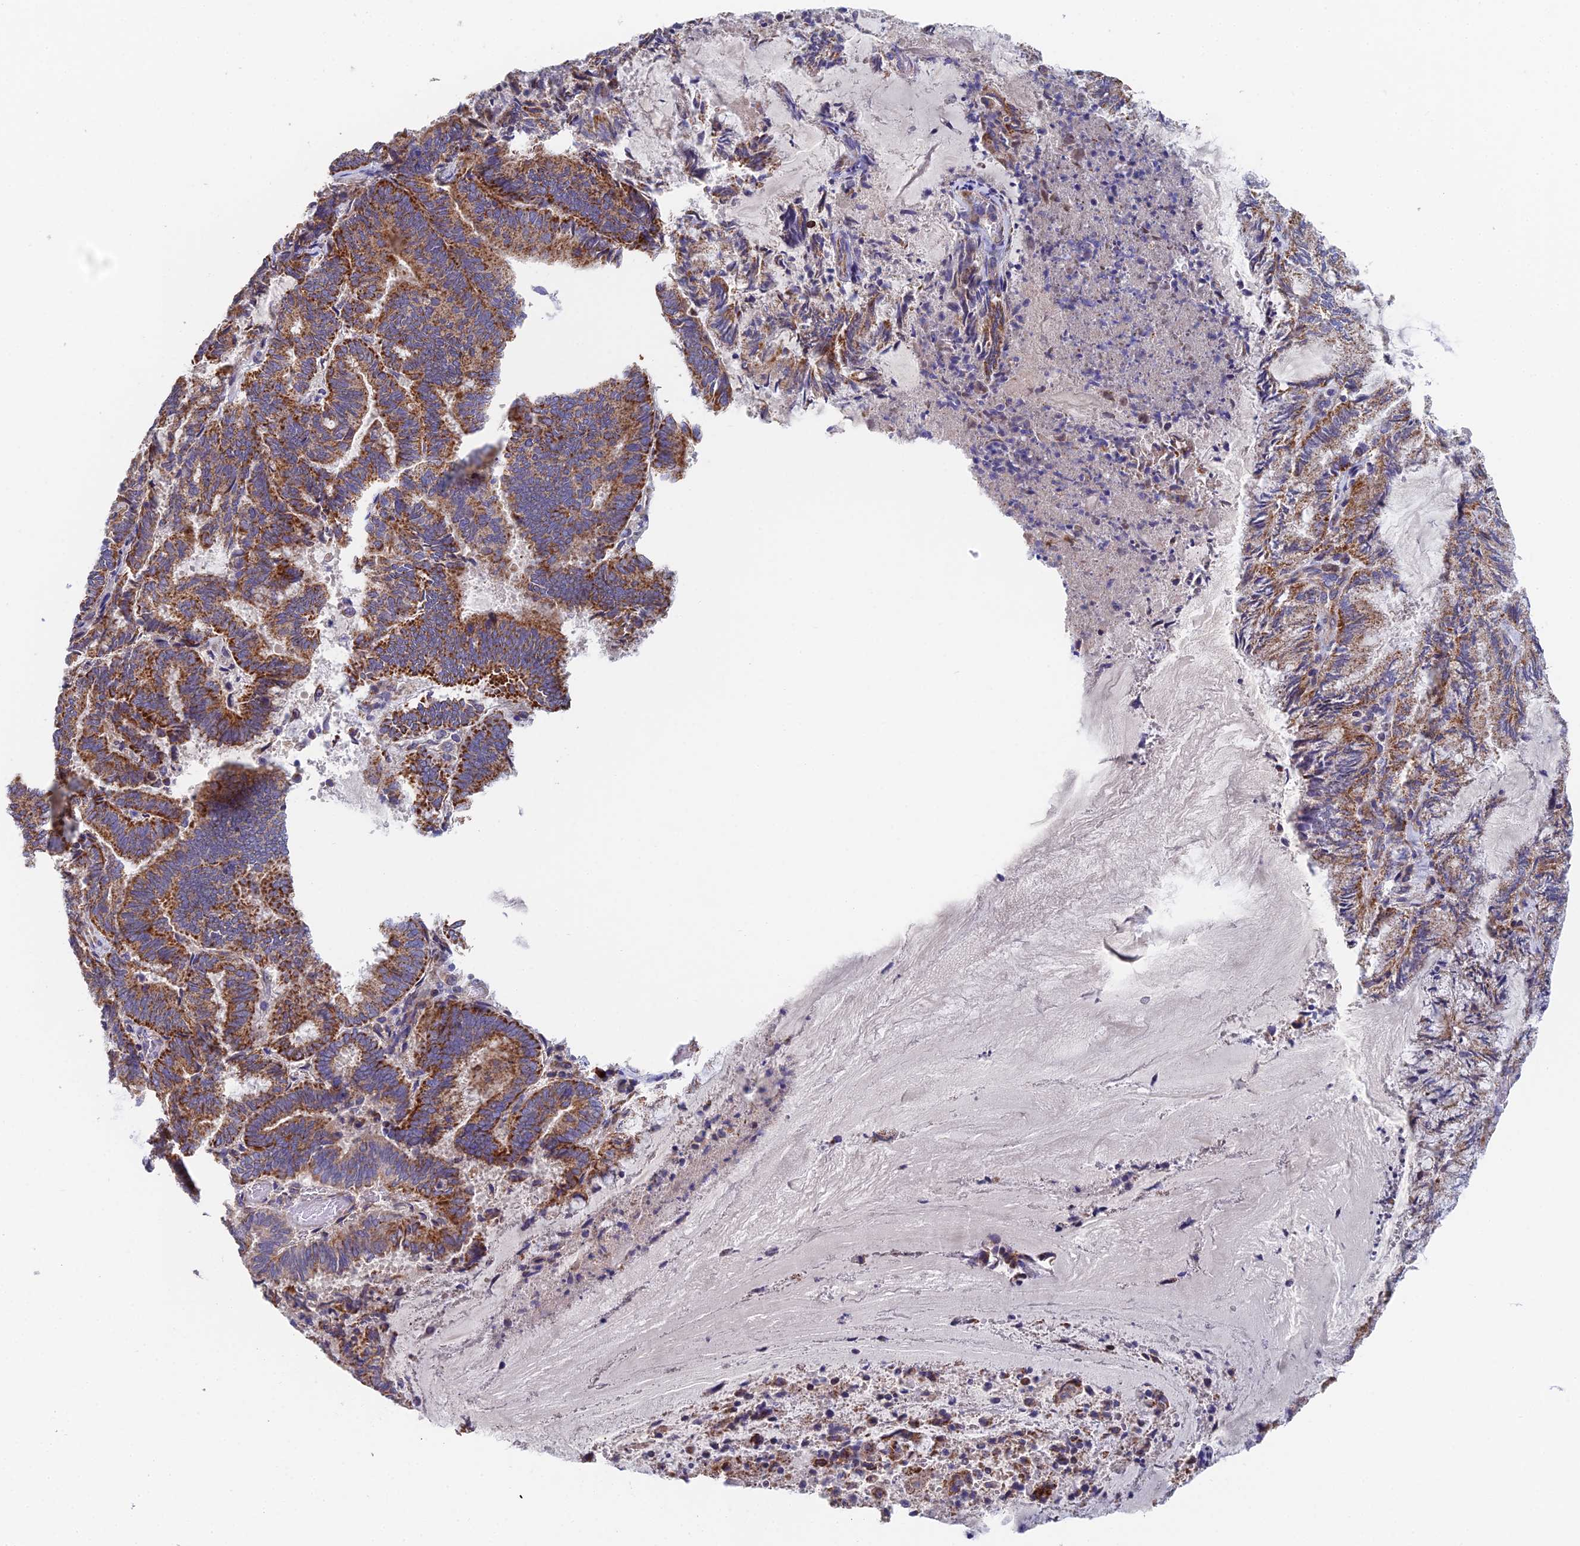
{"staining": {"intensity": "strong", "quantity": ">75%", "location": "cytoplasmic/membranous"}, "tissue": "endometrial cancer", "cell_type": "Tumor cells", "image_type": "cancer", "snomed": [{"axis": "morphology", "description": "Adenocarcinoma, NOS"}, {"axis": "topography", "description": "Endometrium"}], "caption": "IHC photomicrograph of endometrial cancer stained for a protein (brown), which displays high levels of strong cytoplasmic/membranous positivity in approximately >75% of tumor cells.", "gene": "ECSIT", "patient": {"sex": "female", "age": 80}}